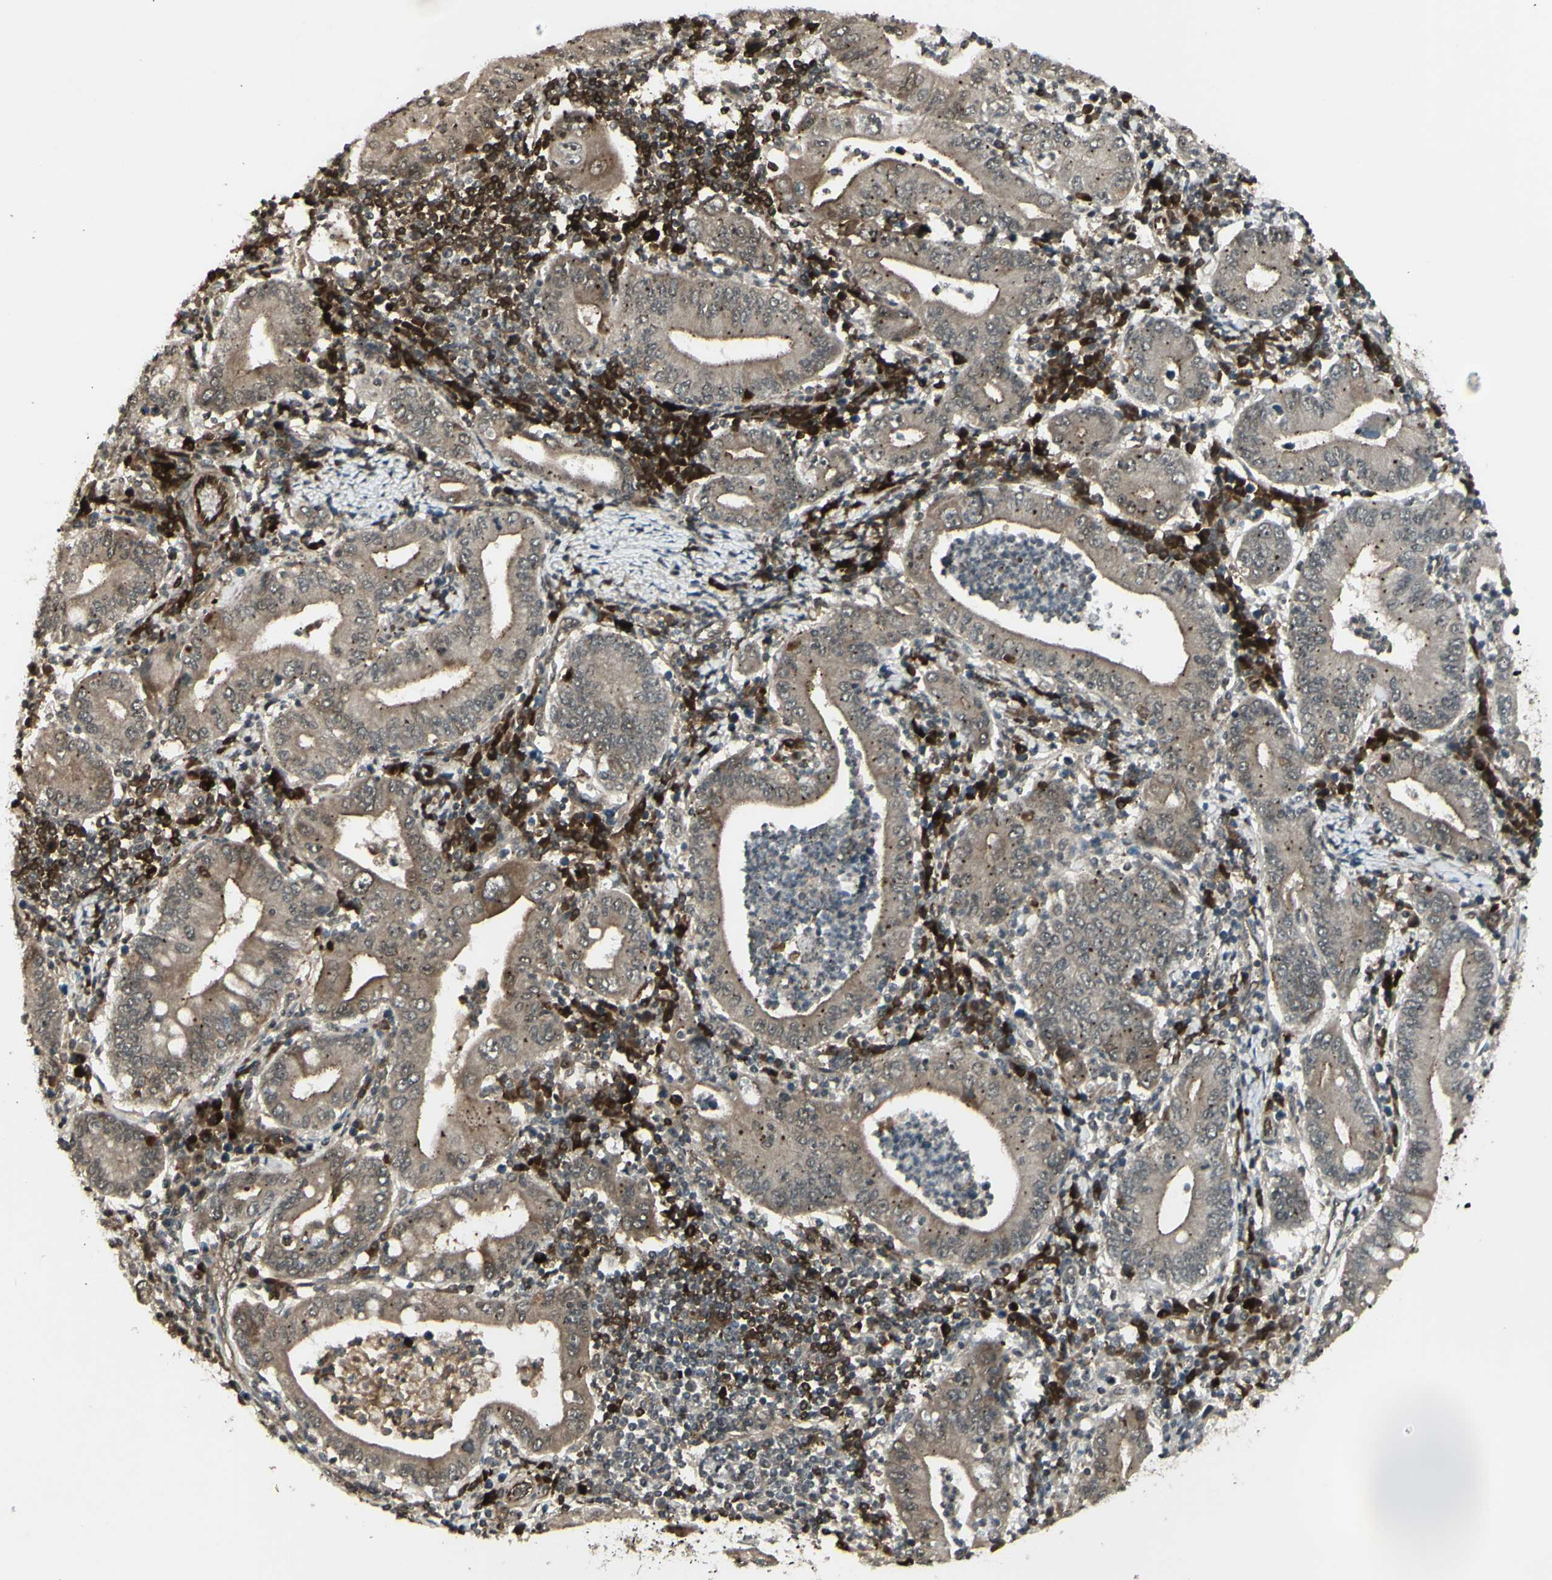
{"staining": {"intensity": "weak", "quantity": ">75%", "location": "cytoplasmic/membranous"}, "tissue": "stomach cancer", "cell_type": "Tumor cells", "image_type": "cancer", "snomed": [{"axis": "morphology", "description": "Normal tissue, NOS"}, {"axis": "morphology", "description": "Adenocarcinoma, NOS"}, {"axis": "topography", "description": "Esophagus"}, {"axis": "topography", "description": "Stomach, upper"}, {"axis": "topography", "description": "Peripheral nerve tissue"}], "caption": "Protein positivity by immunohistochemistry (IHC) demonstrates weak cytoplasmic/membranous positivity in approximately >75% of tumor cells in stomach cancer.", "gene": "BLNK", "patient": {"sex": "male", "age": 62}}